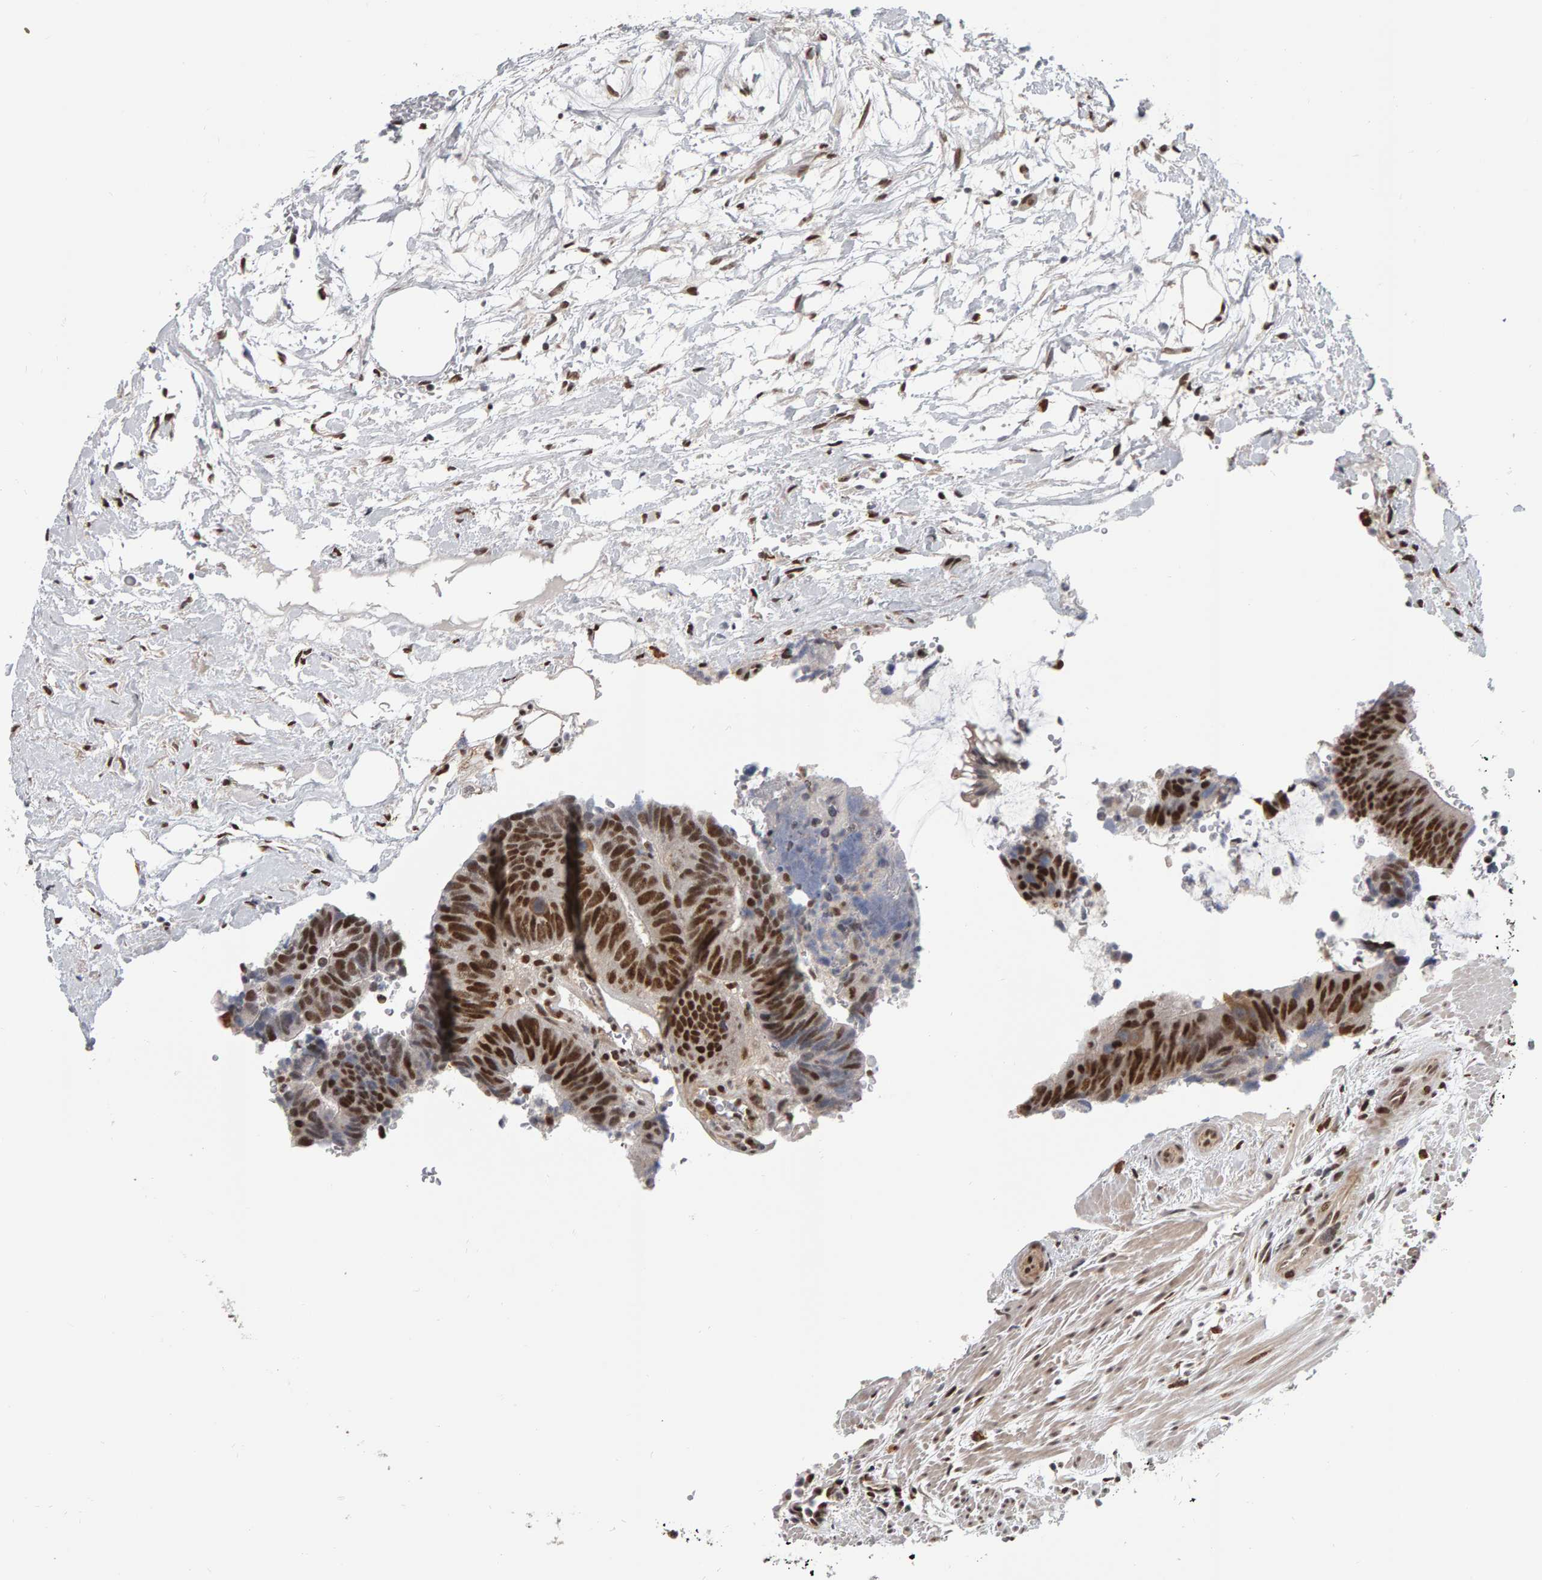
{"staining": {"intensity": "strong", "quantity": ">75%", "location": "nuclear"}, "tissue": "colorectal cancer", "cell_type": "Tumor cells", "image_type": "cancer", "snomed": [{"axis": "morphology", "description": "Adenocarcinoma, NOS"}, {"axis": "topography", "description": "Colon"}], "caption": "There is high levels of strong nuclear staining in tumor cells of colorectal adenocarcinoma, as demonstrated by immunohistochemical staining (brown color).", "gene": "ATF7IP", "patient": {"sex": "male", "age": 56}}